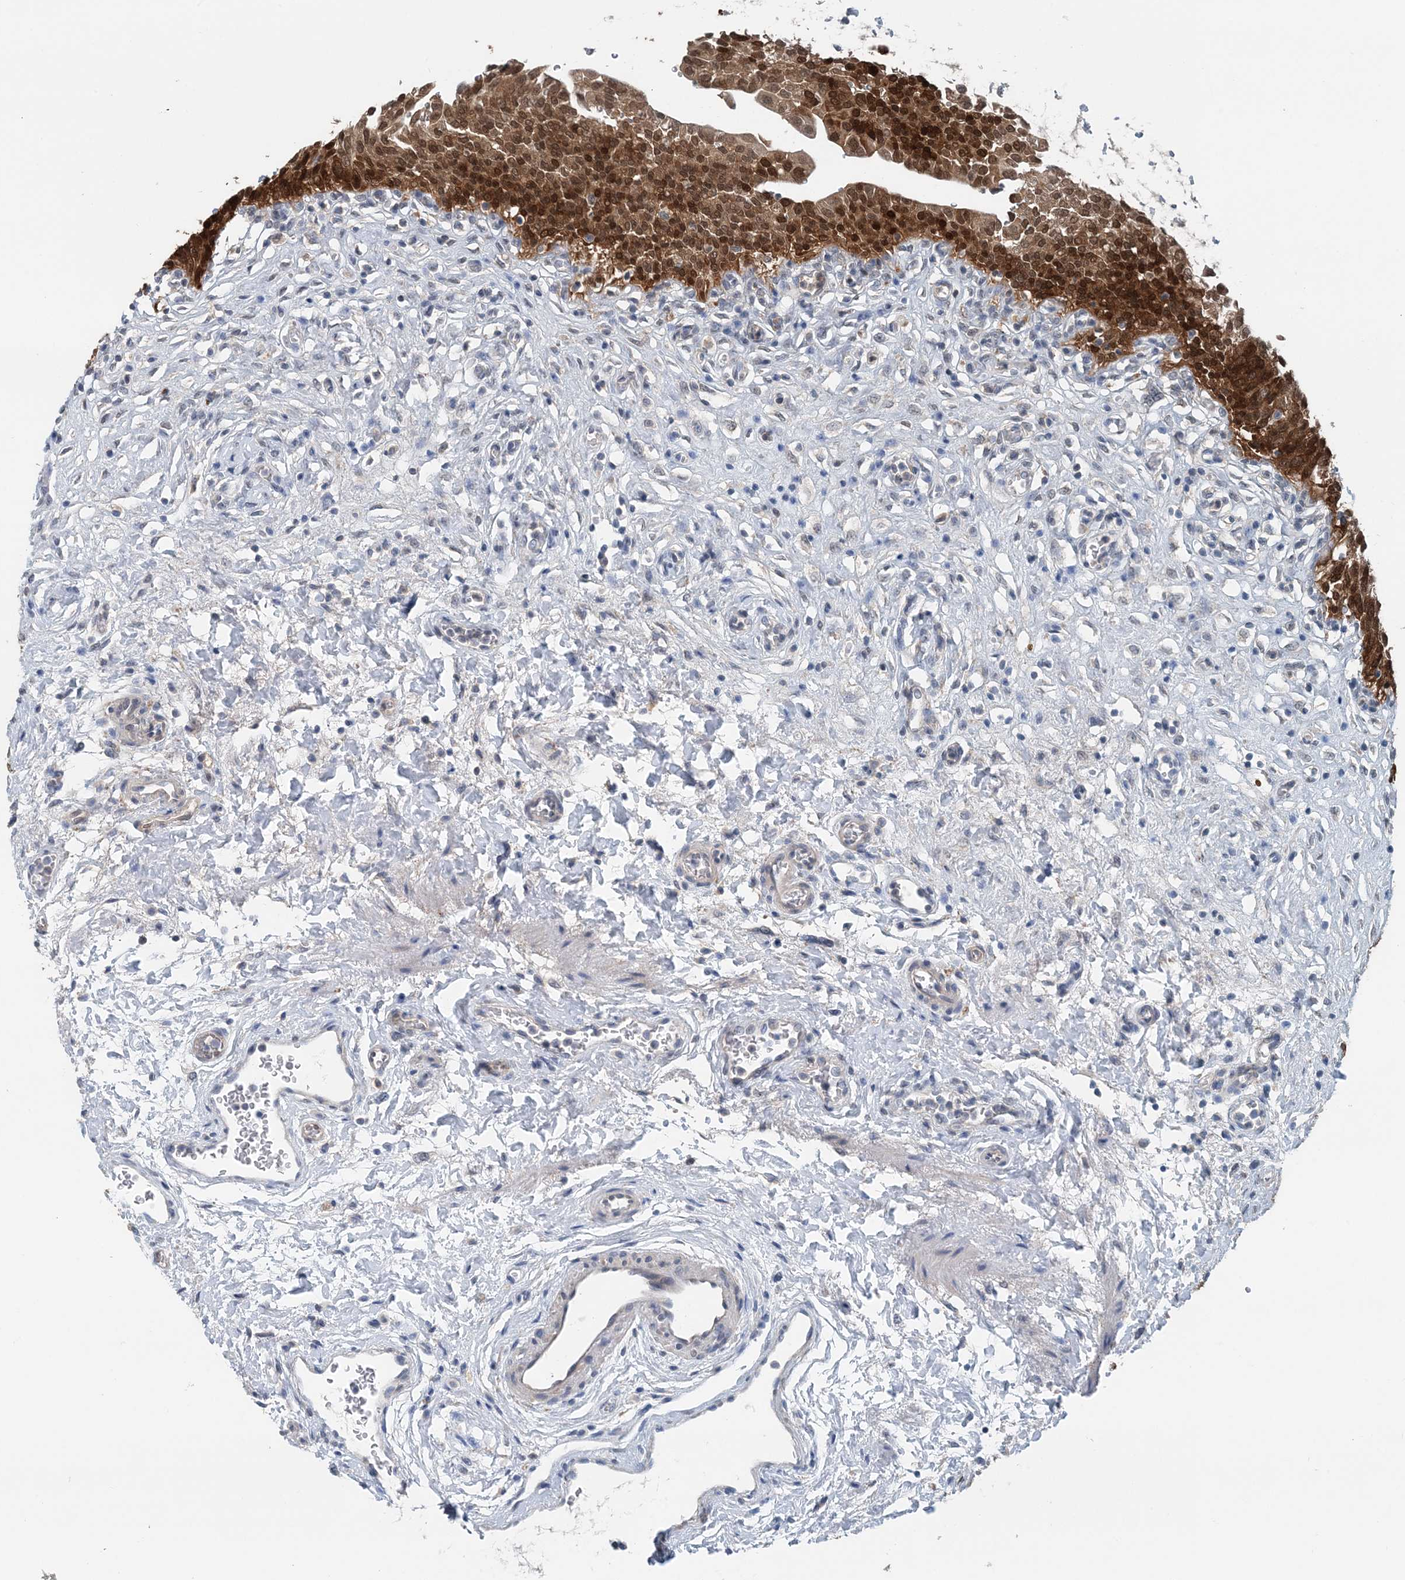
{"staining": {"intensity": "strong", "quantity": ">75%", "location": "cytoplasmic/membranous,nuclear"}, "tissue": "urinary bladder", "cell_type": "Urothelial cells", "image_type": "normal", "snomed": [{"axis": "morphology", "description": "Urothelial carcinoma, High grade"}, {"axis": "topography", "description": "Urinary bladder"}], "caption": "IHC of unremarkable urinary bladder demonstrates high levels of strong cytoplasmic/membranous,nuclear positivity in about >75% of urothelial cells.", "gene": "PFN2", "patient": {"sex": "male", "age": 46}}